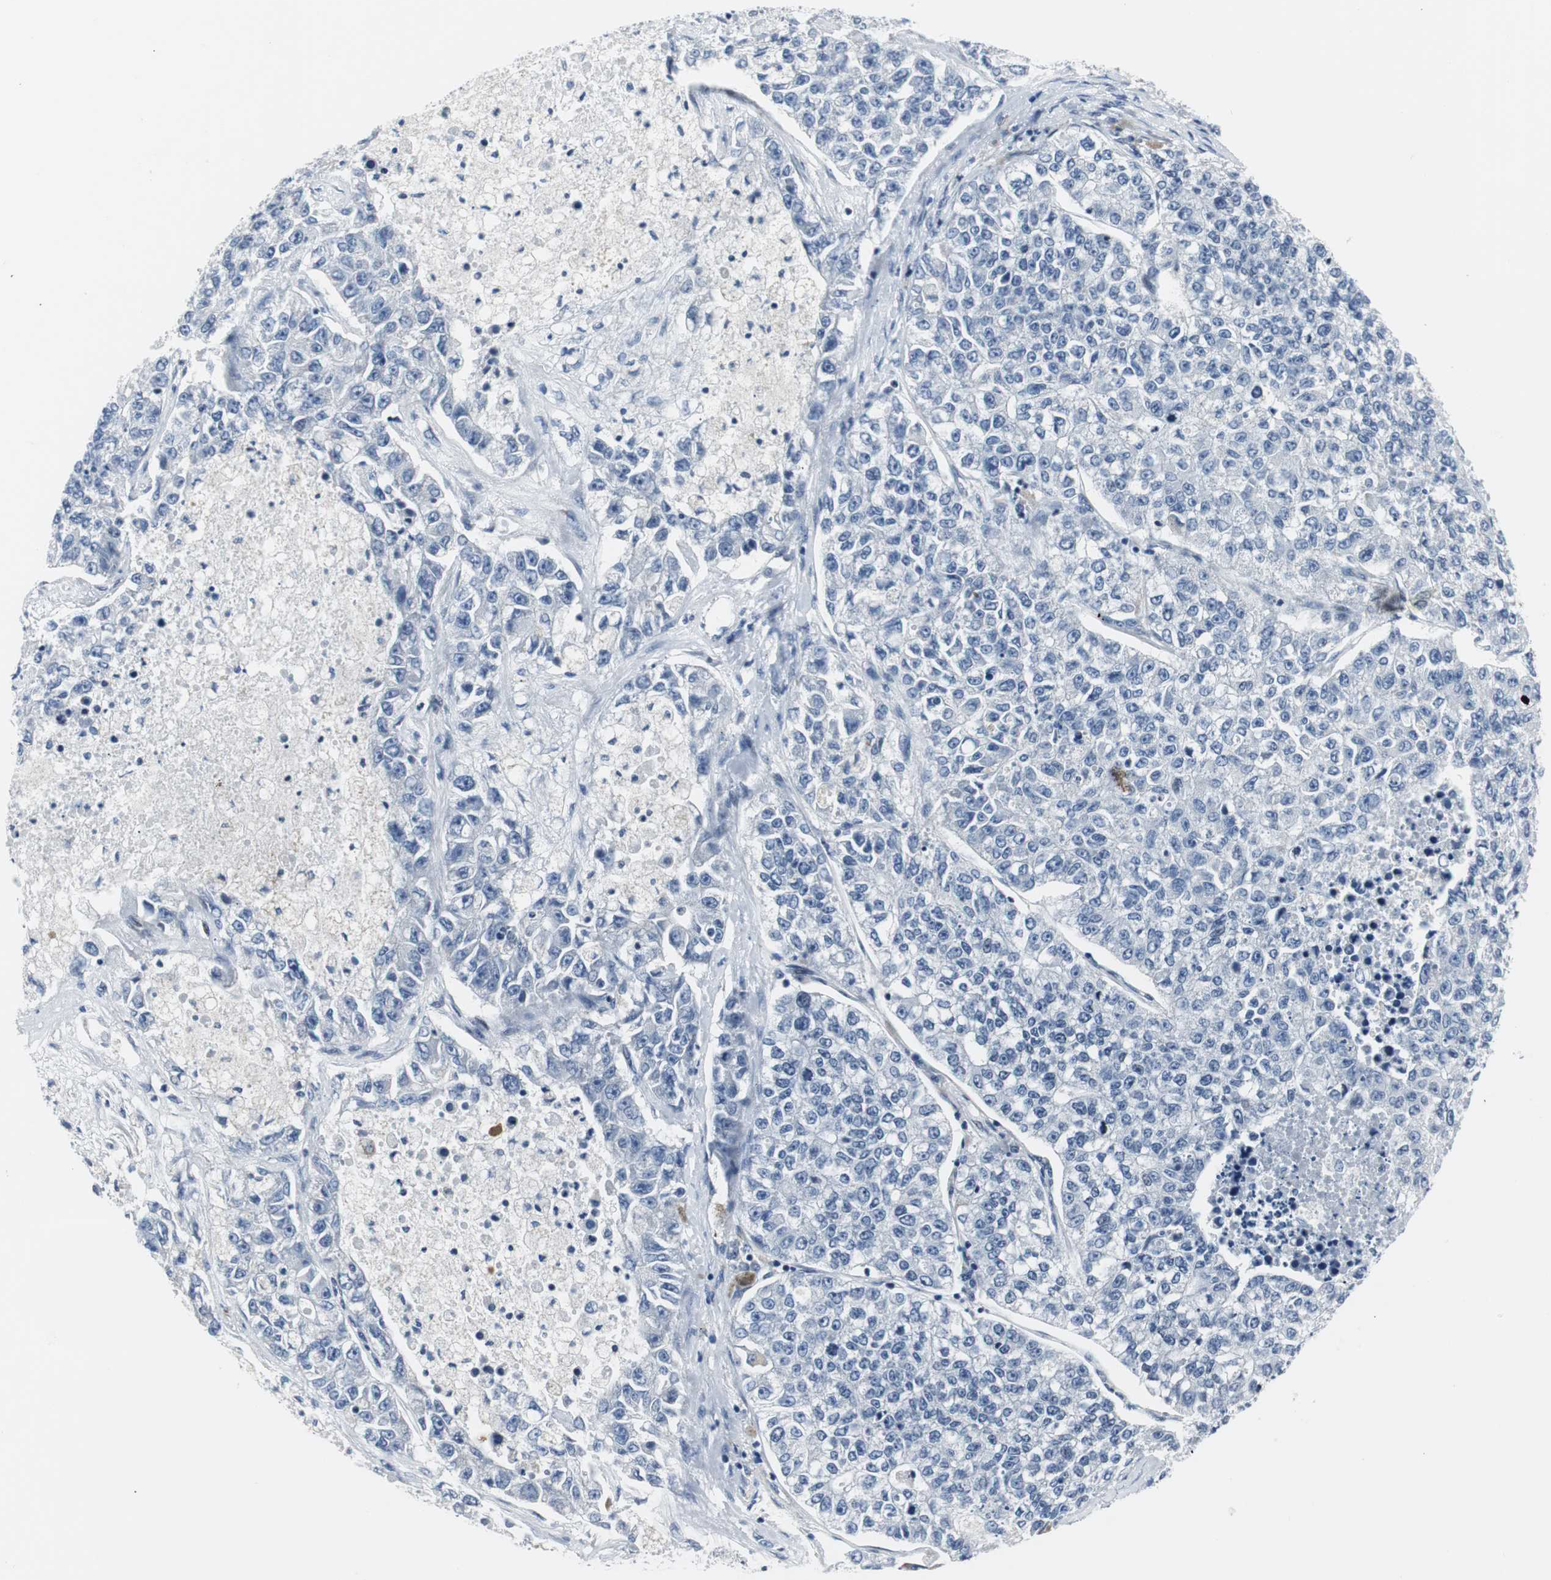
{"staining": {"intensity": "negative", "quantity": "none", "location": "none"}, "tissue": "lung cancer", "cell_type": "Tumor cells", "image_type": "cancer", "snomed": [{"axis": "morphology", "description": "Adenocarcinoma, NOS"}, {"axis": "topography", "description": "Lung"}], "caption": "Immunohistochemistry histopathology image of neoplastic tissue: lung adenocarcinoma stained with DAB shows no significant protein expression in tumor cells.", "gene": "MTA1", "patient": {"sex": "male", "age": 49}}